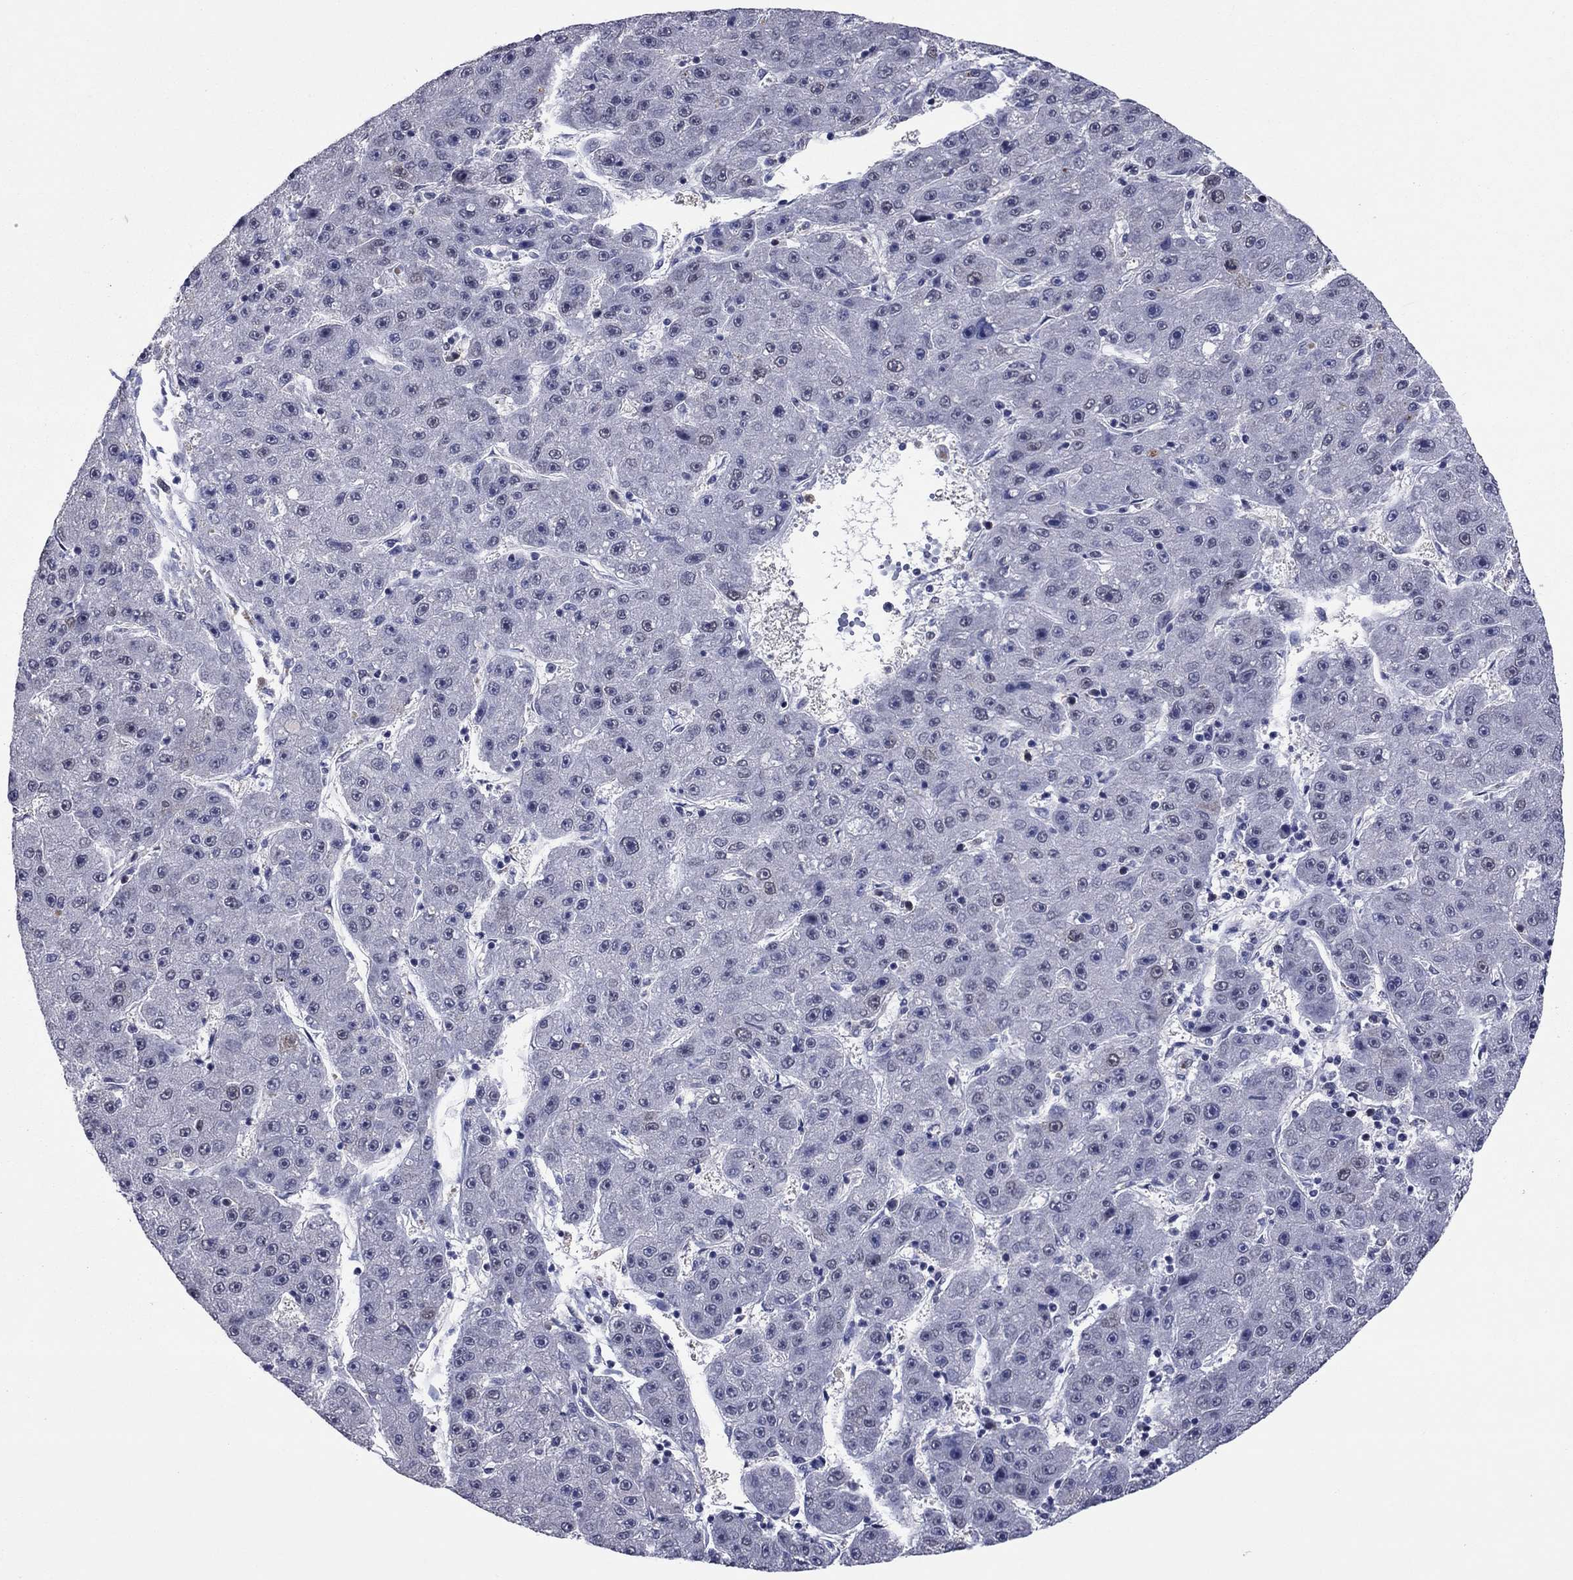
{"staining": {"intensity": "negative", "quantity": "none", "location": "none"}, "tissue": "liver cancer", "cell_type": "Tumor cells", "image_type": "cancer", "snomed": [{"axis": "morphology", "description": "Carcinoma, Hepatocellular, NOS"}, {"axis": "topography", "description": "Liver"}], "caption": "This micrograph is of liver cancer stained with IHC to label a protein in brown with the nuclei are counter-stained blue. There is no staining in tumor cells.", "gene": "TYMS", "patient": {"sex": "male", "age": 67}}